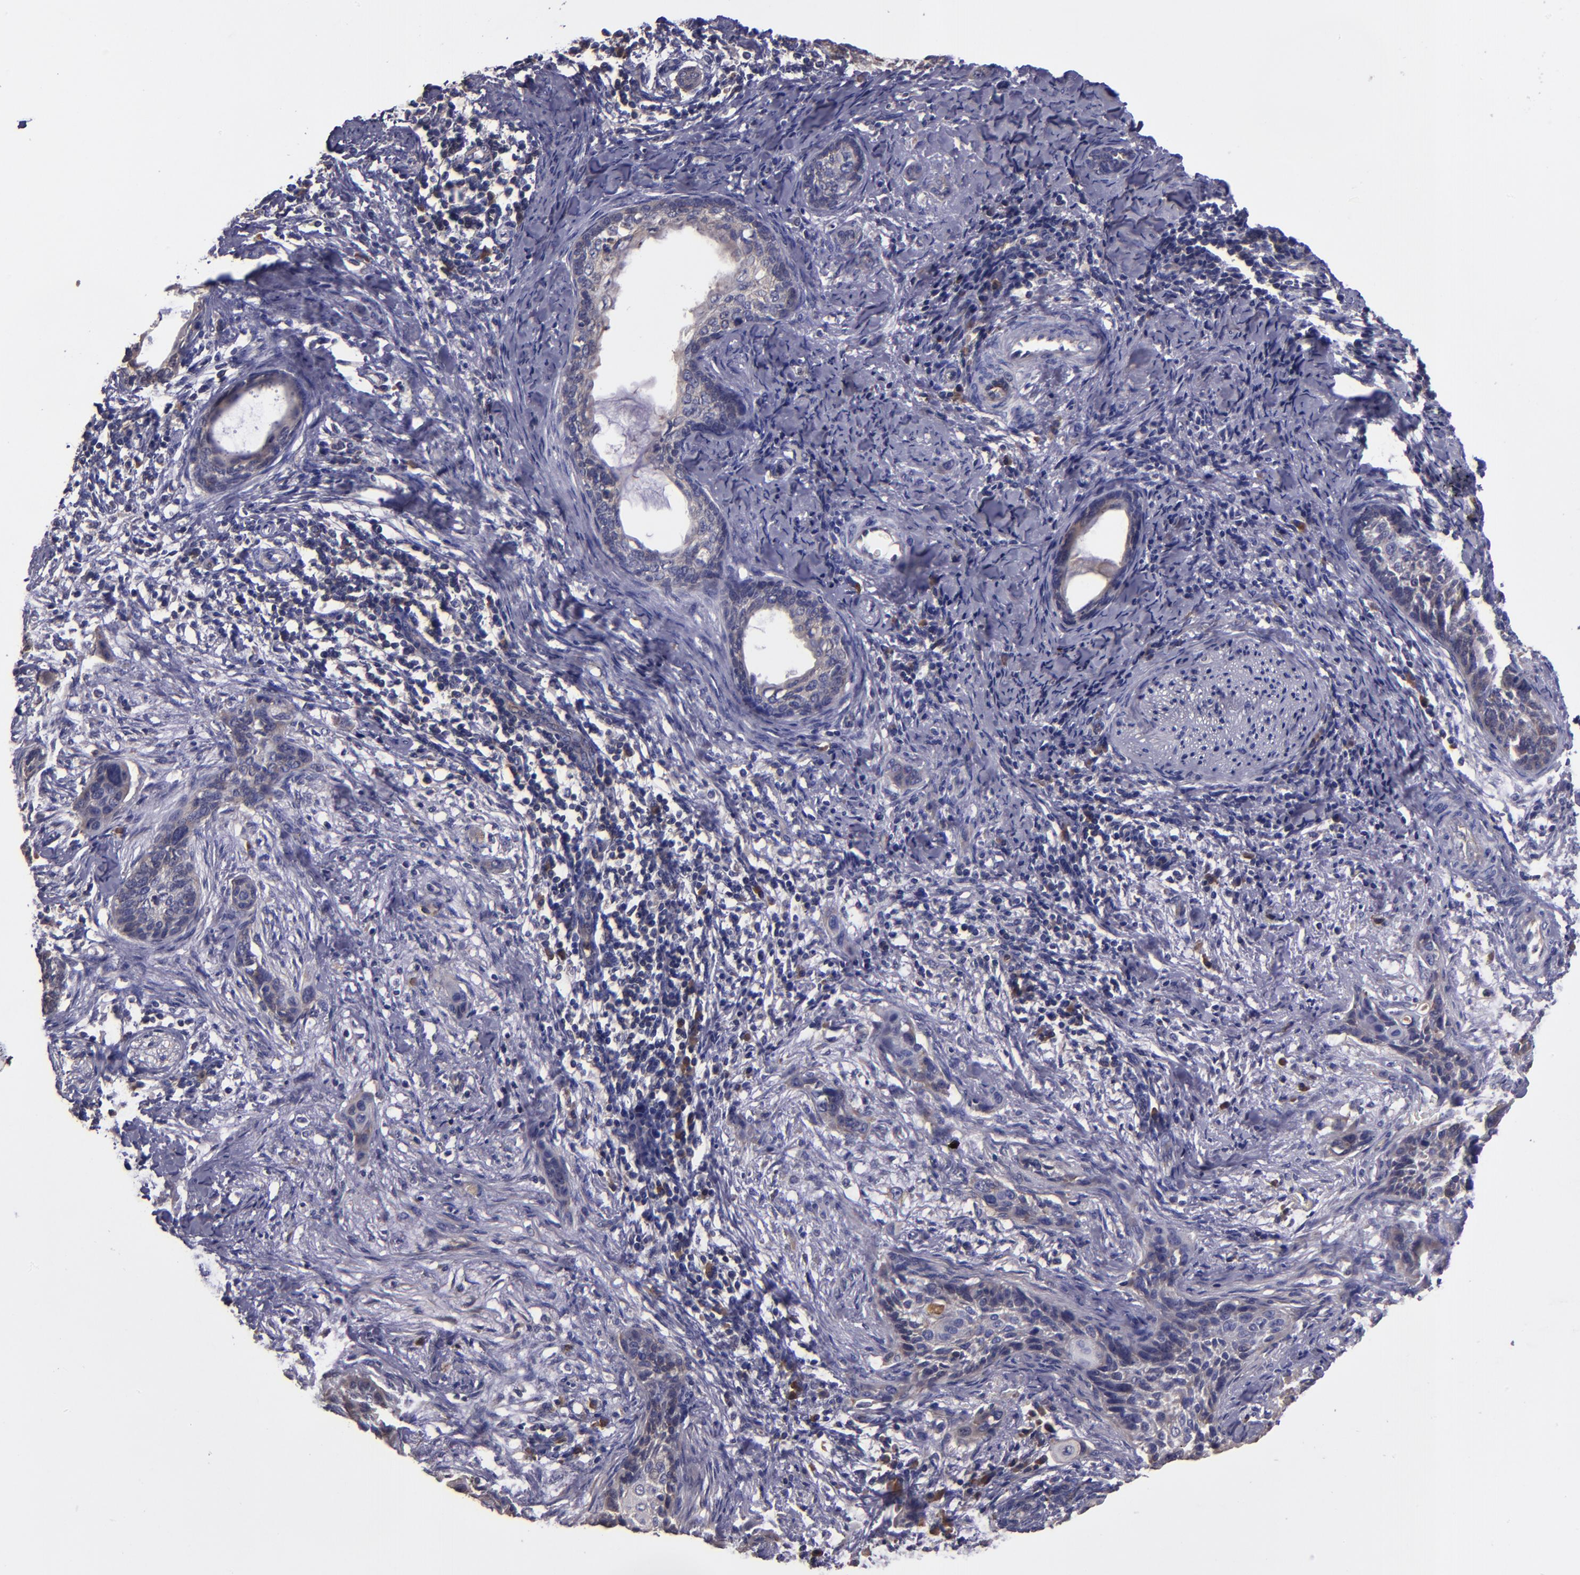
{"staining": {"intensity": "moderate", "quantity": "25%-75%", "location": "cytoplasmic/membranous"}, "tissue": "cervical cancer", "cell_type": "Tumor cells", "image_type": "cancer", "snomed": [{"axis": "morphology", "description": "Squamous cell carcinoma, NOS"}, {"axis": "topography", "description": "Cervix"}], "caption": "A micrograph showing moderate cytoplasmic/membranous positivity in approximately 25%-75% of tumor cells in cervical squamous cell carcinoma, as visualized by brown immunohistochemical staining.", "gene": "CARS1", "patient": {"sex": "female", "age": 33}}